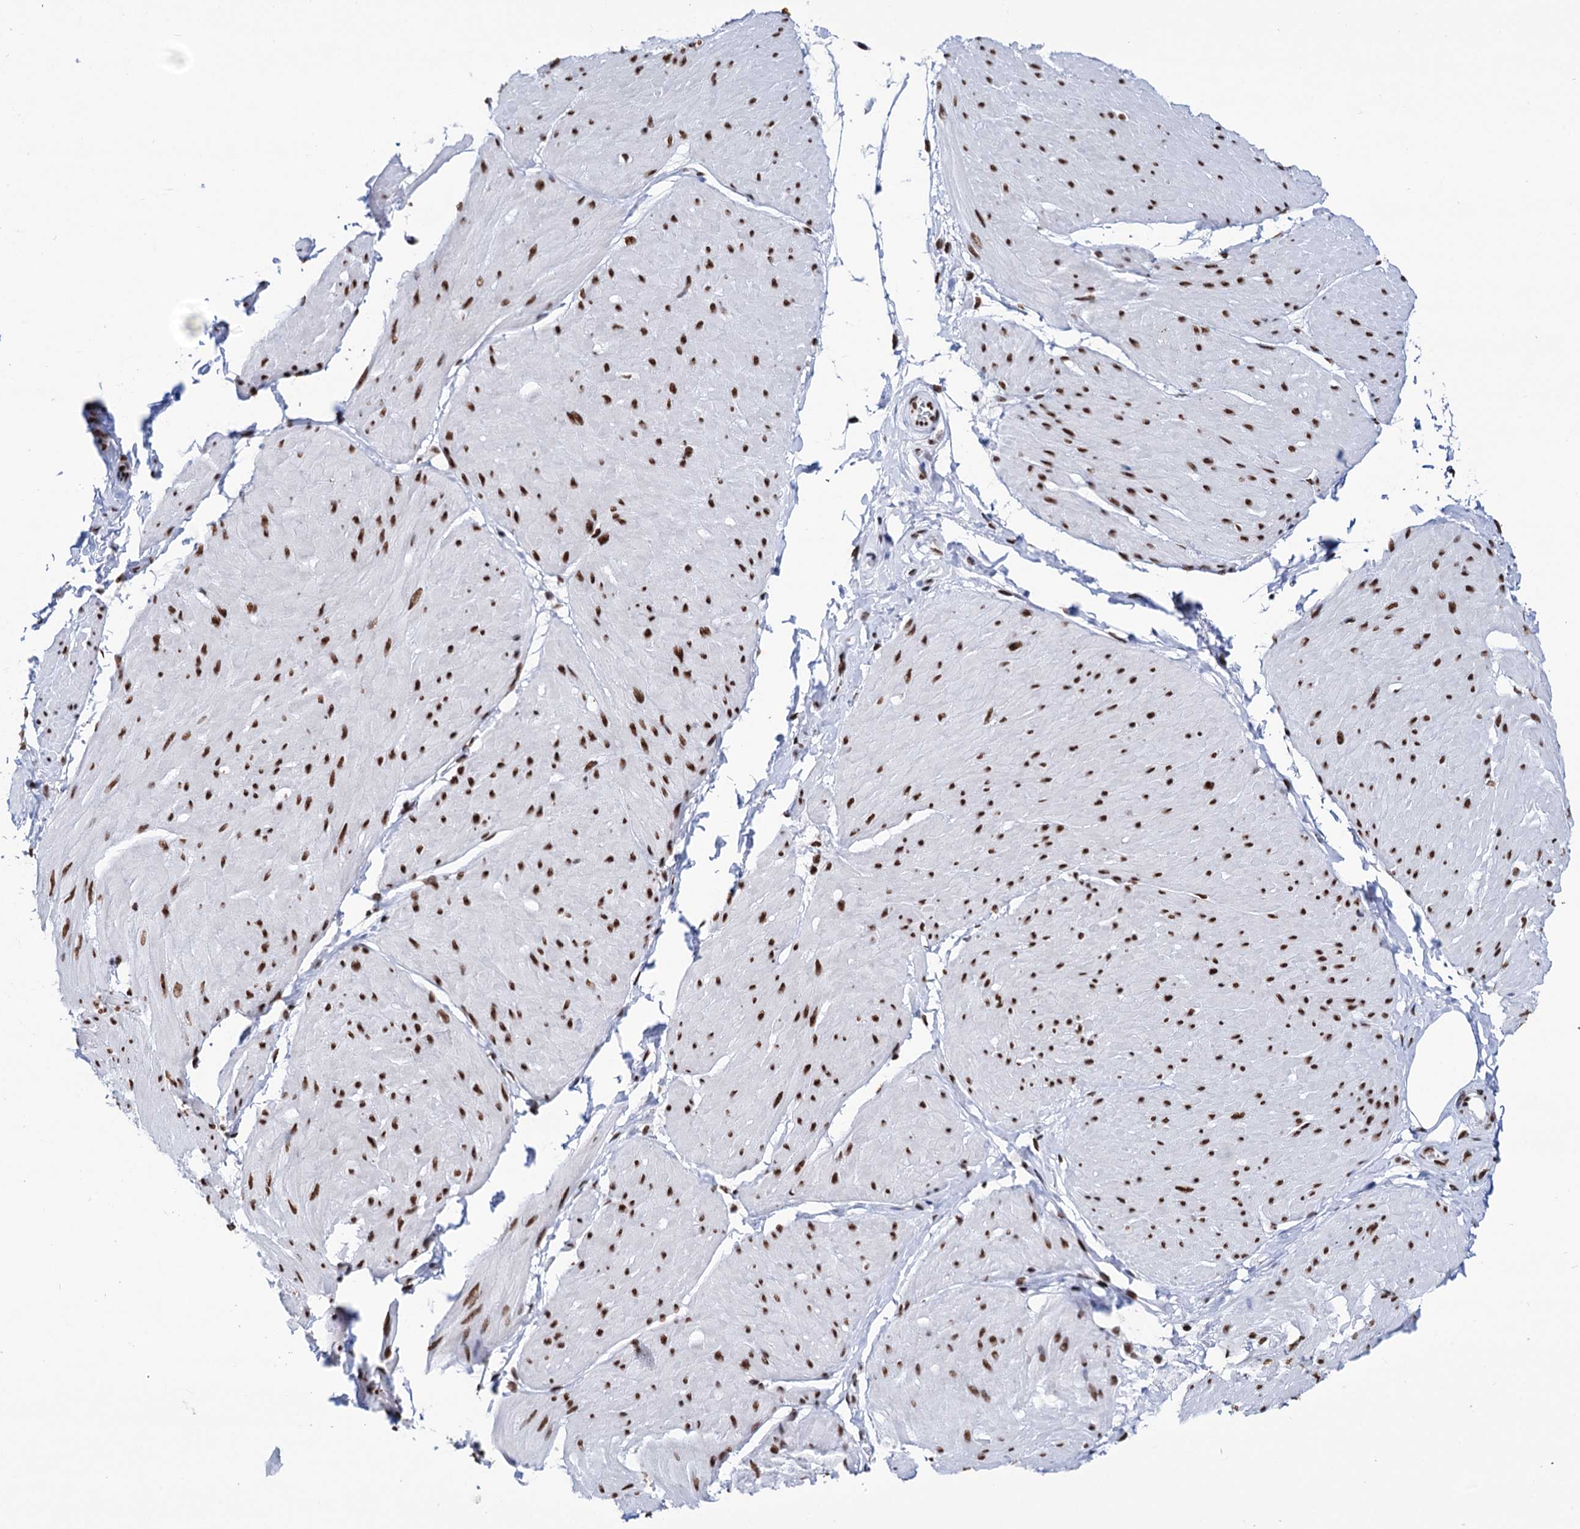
{"staining": {"intensity": "strong", "quantity": ">75%", "location": "nuclear"}, "tissue": "smooth muscle", "cell_type": "Smooth muscle cells", "image_type": "normal", "snomed": [{"axis": "morphology", "description": "Urothelial carcinoma, High grade"}, {"axis": "topography", "description": "Urinary bladder"}], "caption": "Smooth muscle was stained to show a protein in brown. There is high levels of strong nuclear positivity in approximately >75% of smooth muscle cells. The protein of interest is stained brown, and the nuclei are stained in blue (DAB (3,3'-diaminobenzidine) IHC with brightfield microscopy, high magnification).", "gene": "MATR3", "patient": {"sex": "male", "age": 46}}